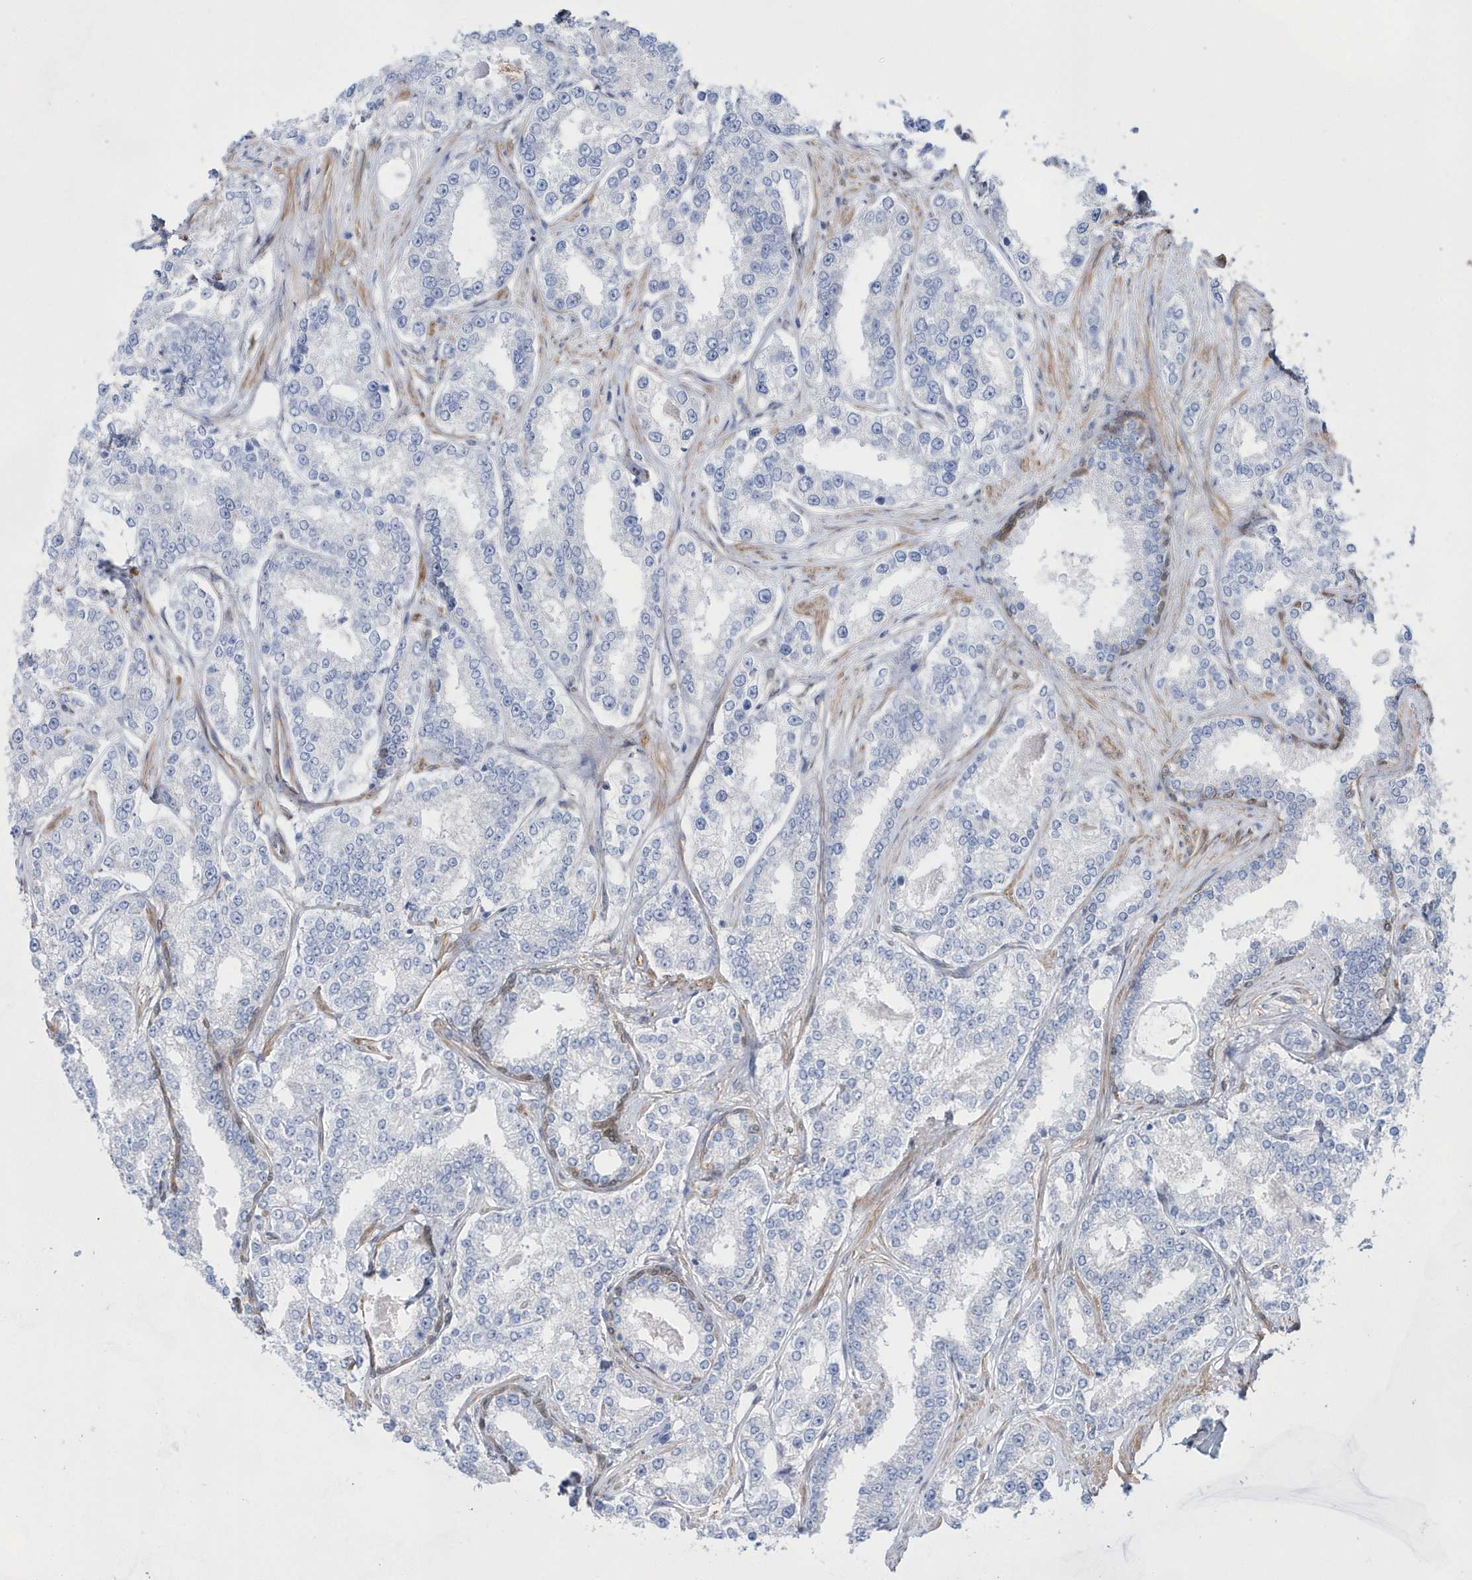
{"staining": {"intensity": "negative", "quantity": "none", "location": "none"}, "tissue": "prostate cancer", "cell_type": "Tumor cells", "image_type": "cancer", "snomed": [{"axis": "morphology", "description": "Normal tissue, NOS"}, {"axis": "morphology", "description": "Adenocarcinoma, High grade"}, {"axis": "topography", "description": "Prostate"}], "caption": "Protein analysis of adenocarcinoma (high-grade) (prostate) shows no significant expression in tumor cells.", "gene": "BDH2", "patient": {"sex": "male", "age": 83}}